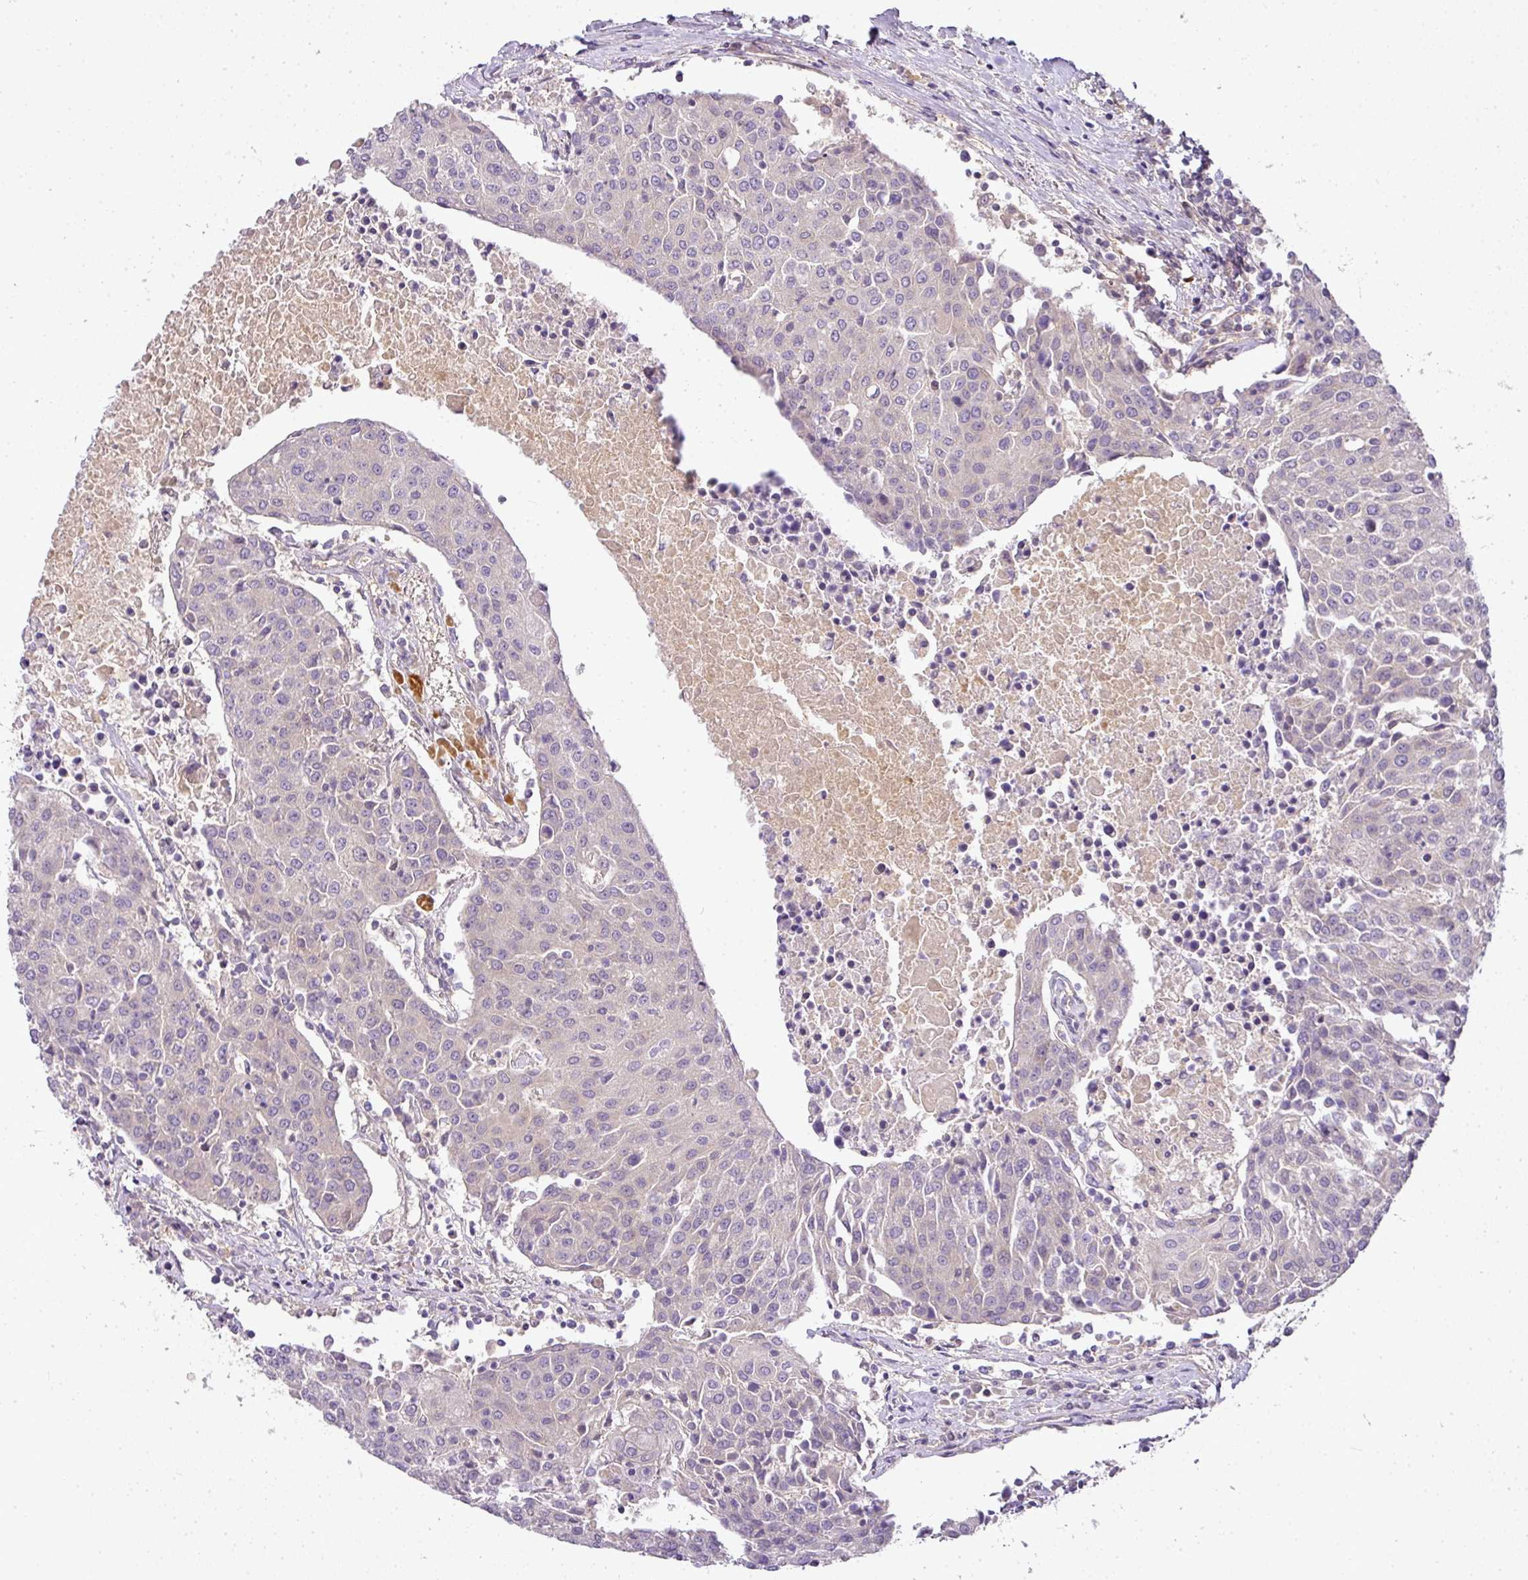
{"staining": {"intensity": "negative", "quantity": "none", "location": "none"}, "tissue": "urothelial cancer", "cell_type": "Tumor cells", "image_type": "cancer", "snomed": [{"axis": "morphology", "description": "Urothelial carcinoma, High grade"}, {"axis": "topography", "description": "Urinary bladder"}], "caption": "A high-resolution micrograph shows immunohistochemistry (IHC) staining of urothelial cancer, which exhibits no significant expression in tumor cells. Brightfield microscopy of immunohistochemistry (IHC) stained with DAB (brown) and hematoxylin (blue), captured at high magnification.", "gene": "ADH5", "patient": {"sex": "female", "age": 85}}